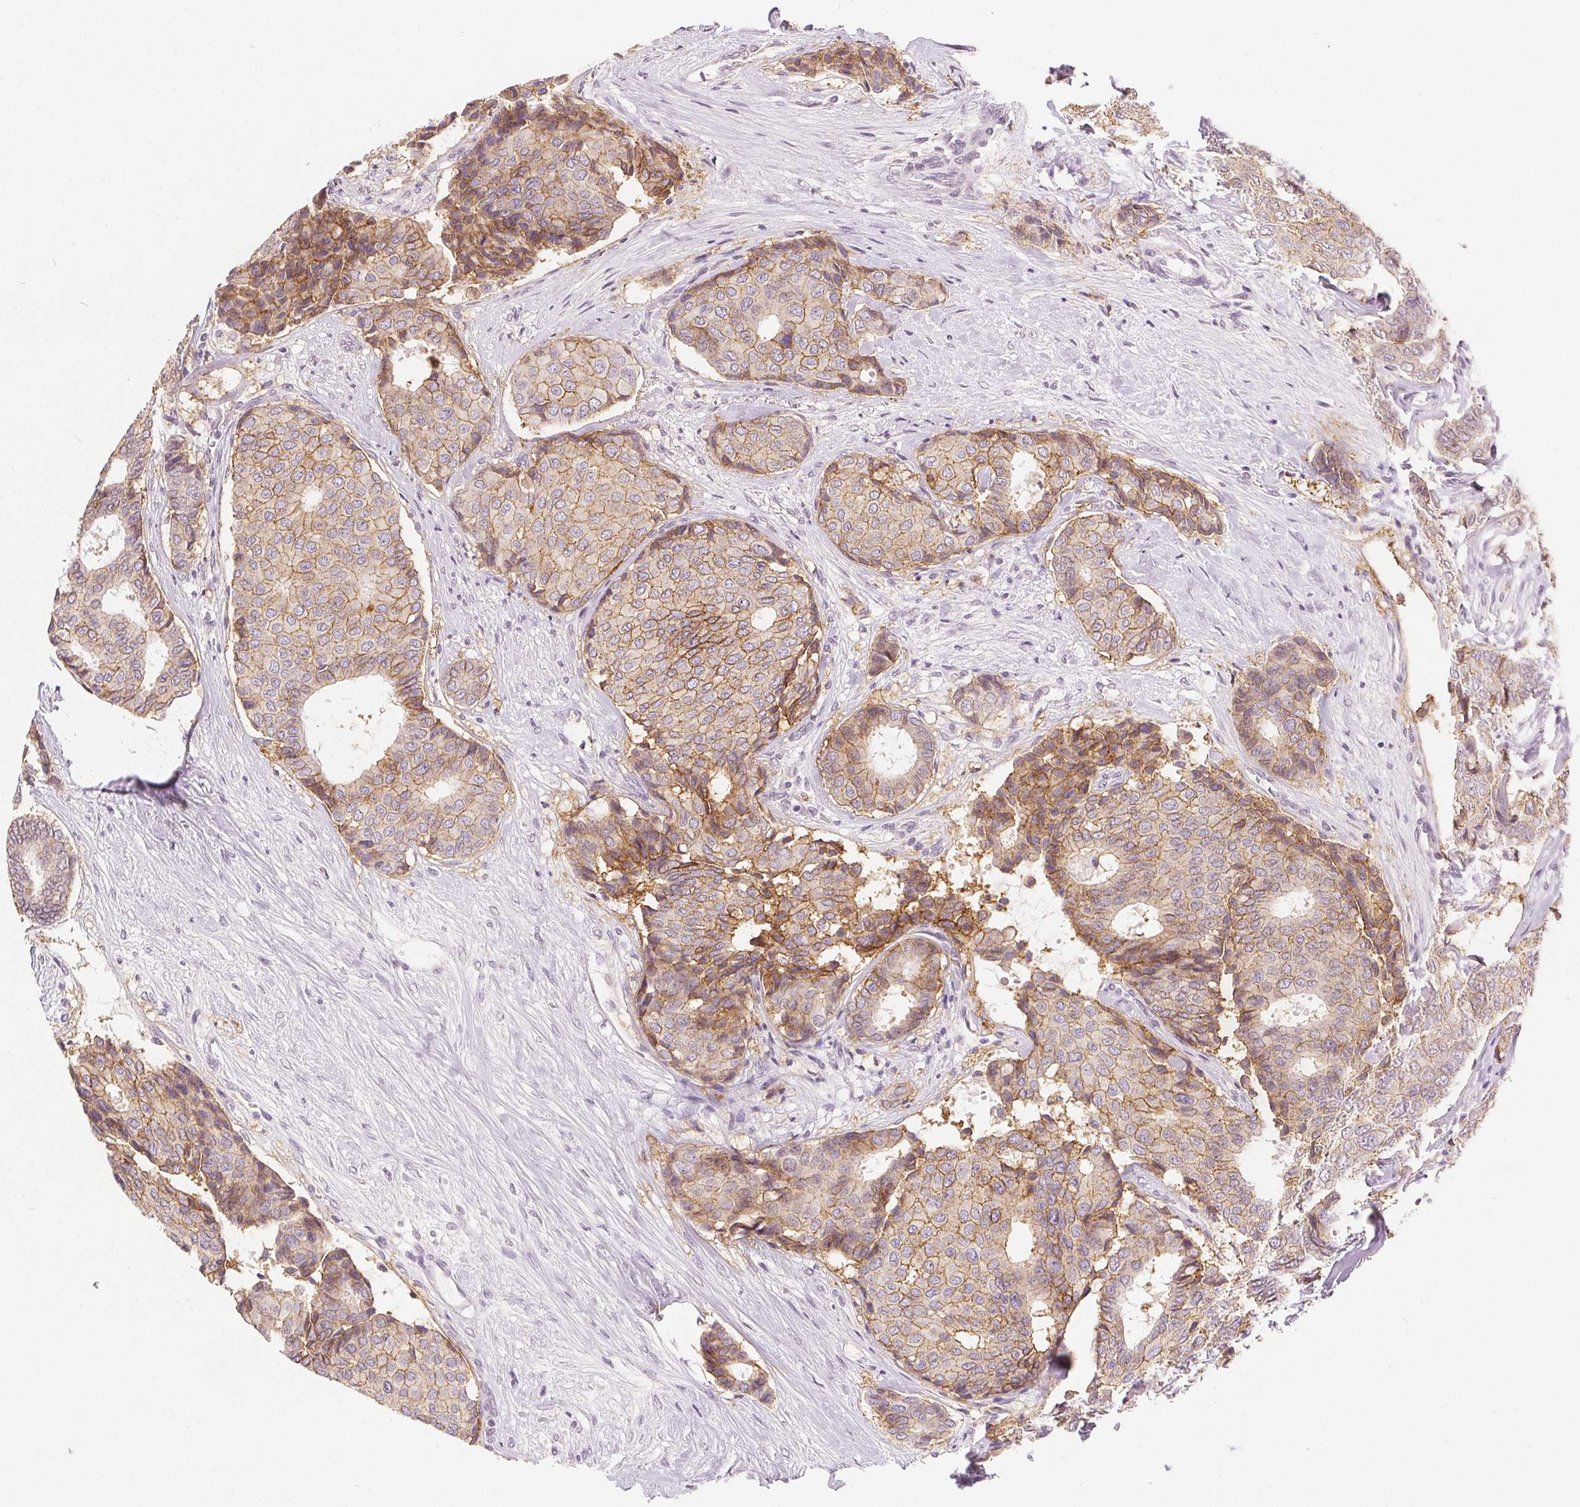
{"staining": {"intensity": "moderate", "quantity": "25%-75%", "location": "cytoplasmic/membranous"}, "tissue": "breast cancer", "cell_type": "Tumor cells", "image_type": "cancer", "snomed": [{"axis": "morphology", "description": "Duct carcinoma"}, {"axis": "topography", "description": "Breast"}], "caption": "Breast cancer was stained to show a protein in brown. There is medium levels of moderate cytoplasmic/membranous positivity in approximately 25%-75% of tumor cells. Using DAB (3,3'-diaminobenzidine) (brown) and hematoxylin (blue) stains, captured at high magnification using brightfield microscopy.", "gene": "CA12", "patient": {"sex": "female", "age": 75}}